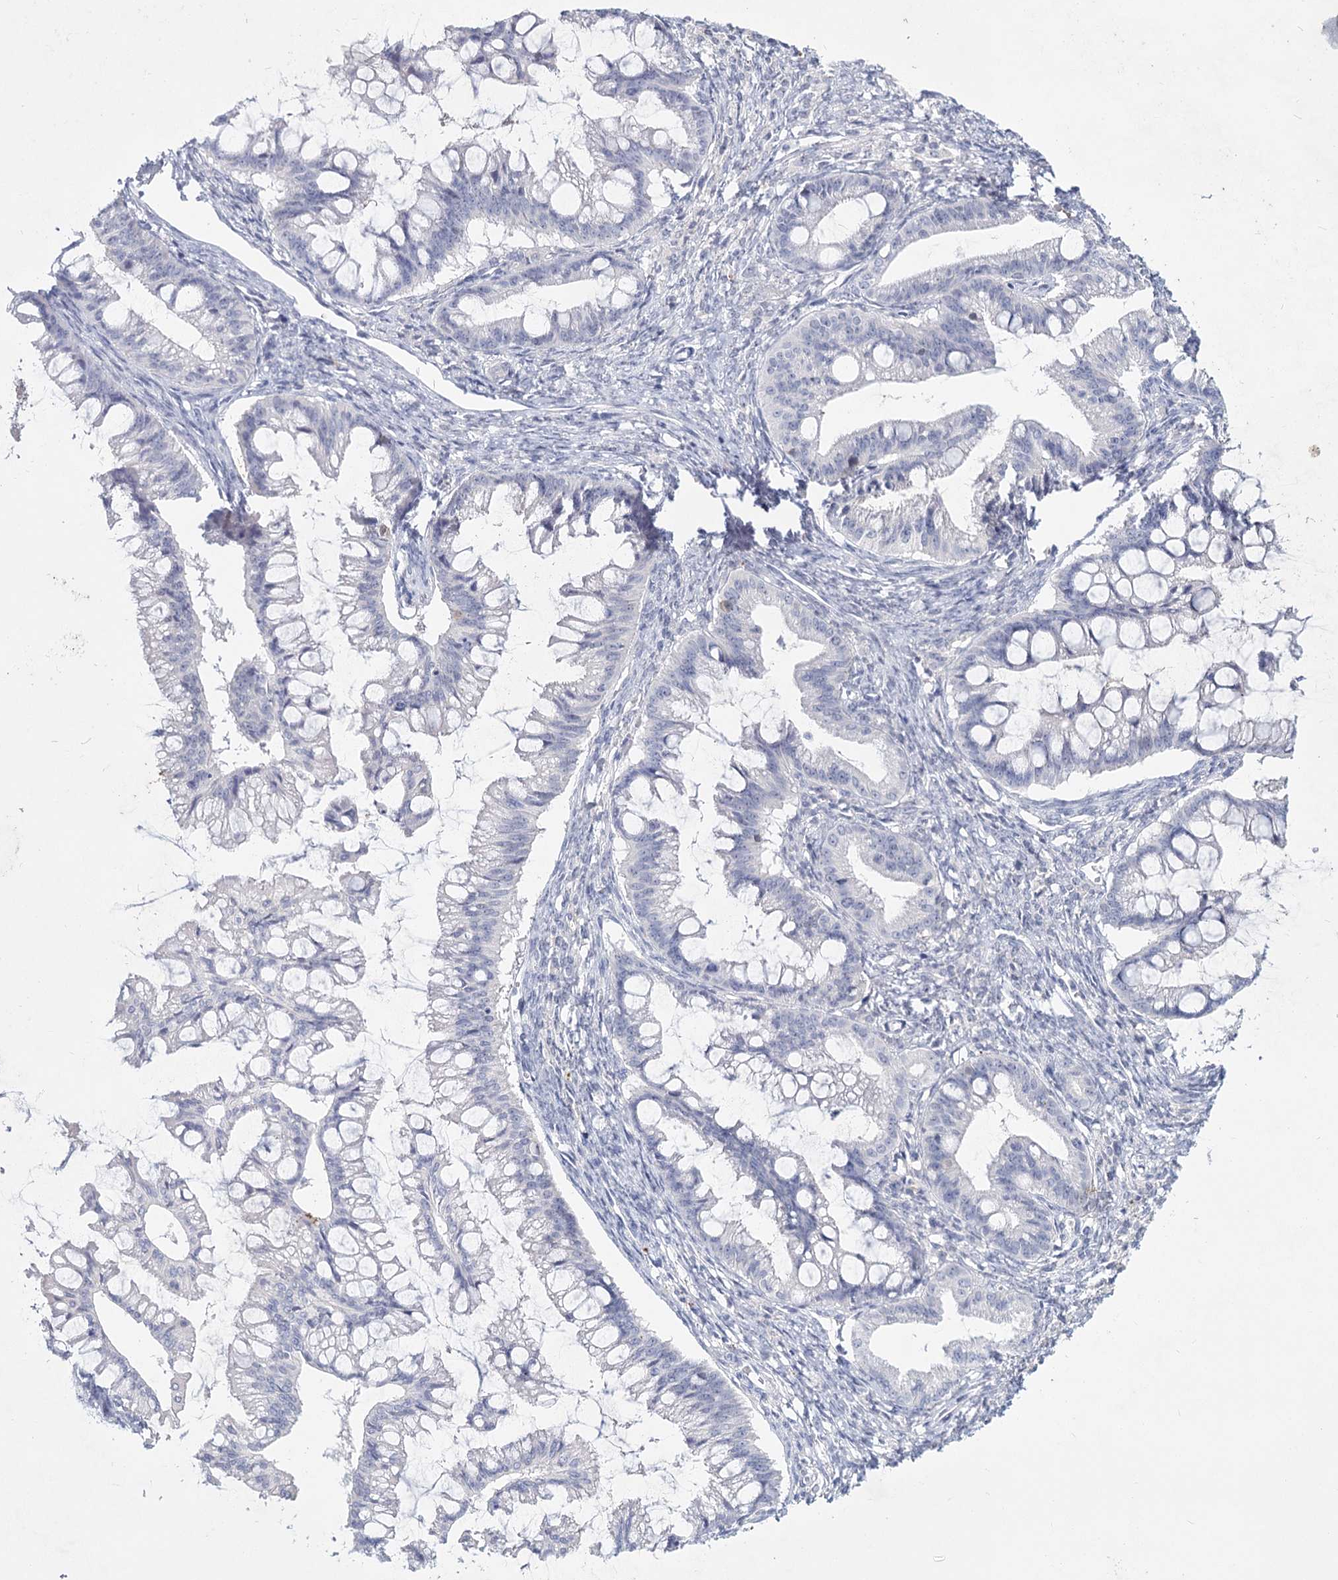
{"staining": {"intensity": "negative", "quantity": "none", "location": "none"}, "tissue": "ovarian cancer", "cell_type": "Tumor cells", "image_type": "cancer", "snomed": [{"axis": "morphology", "description": "Cystadenocarcinoma, mucinous, NOS"}, {"axis": "topography", "description": "Ovary"}], "caption": "Mucinous cystadenocarcinoma (ovarian) was stained to show a protein in brown. There is no significant staining in tumor cells. The staining is performed using DAB (3,3'-diaminobenzidine) brown chromogen with nuclei counter-stained in using hematoxylin.", "gene": "CCDC73", "patient": {"sex": "female", "age": 73}}